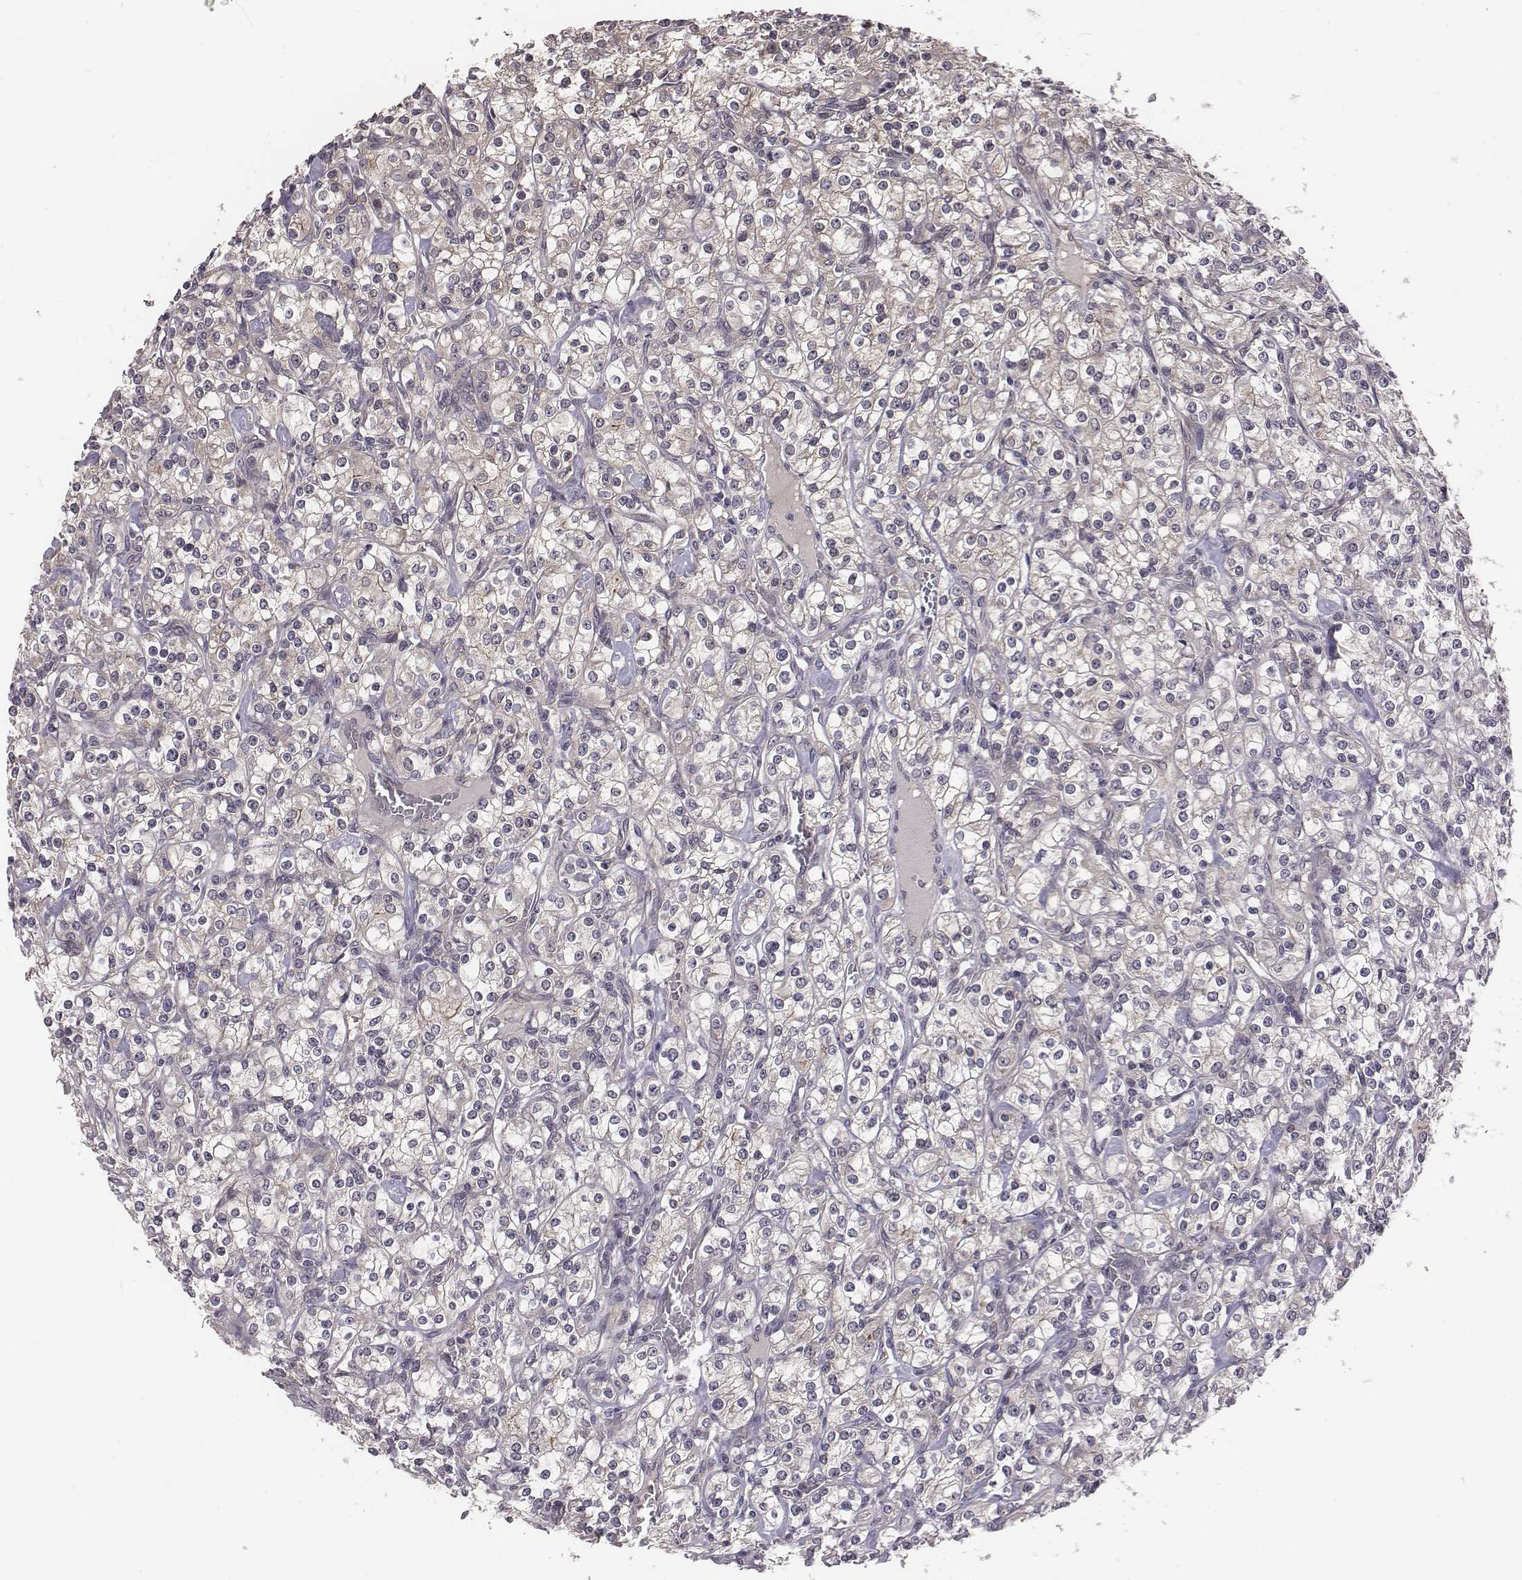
{"staining": {"intensity": "moderate", "quantity": "<25%", "location": "cytoplasmic/membranous"}, "tissue": "renal cancer", "cell_type": "Tumor cells", "image_type": "cancer", "snomed": [{"axis": "morphology", "description": "Adenocarcinoma, NOS"}, {"axis": "topography", "description": "Kidney"}], "caption": "Immunohistochemistry (IHC) image of neoplastic tissue: human renal adenocarcinoma stained using immunohistochemistry shows low levels of moderate protein expression localized specifically in the cytoplasmic/membranous of tumor cells, appearing as a cytoplasmic/membranous brown color.", "gene": "SMURF2", "patient": {"sex": "male", "age": 77}}